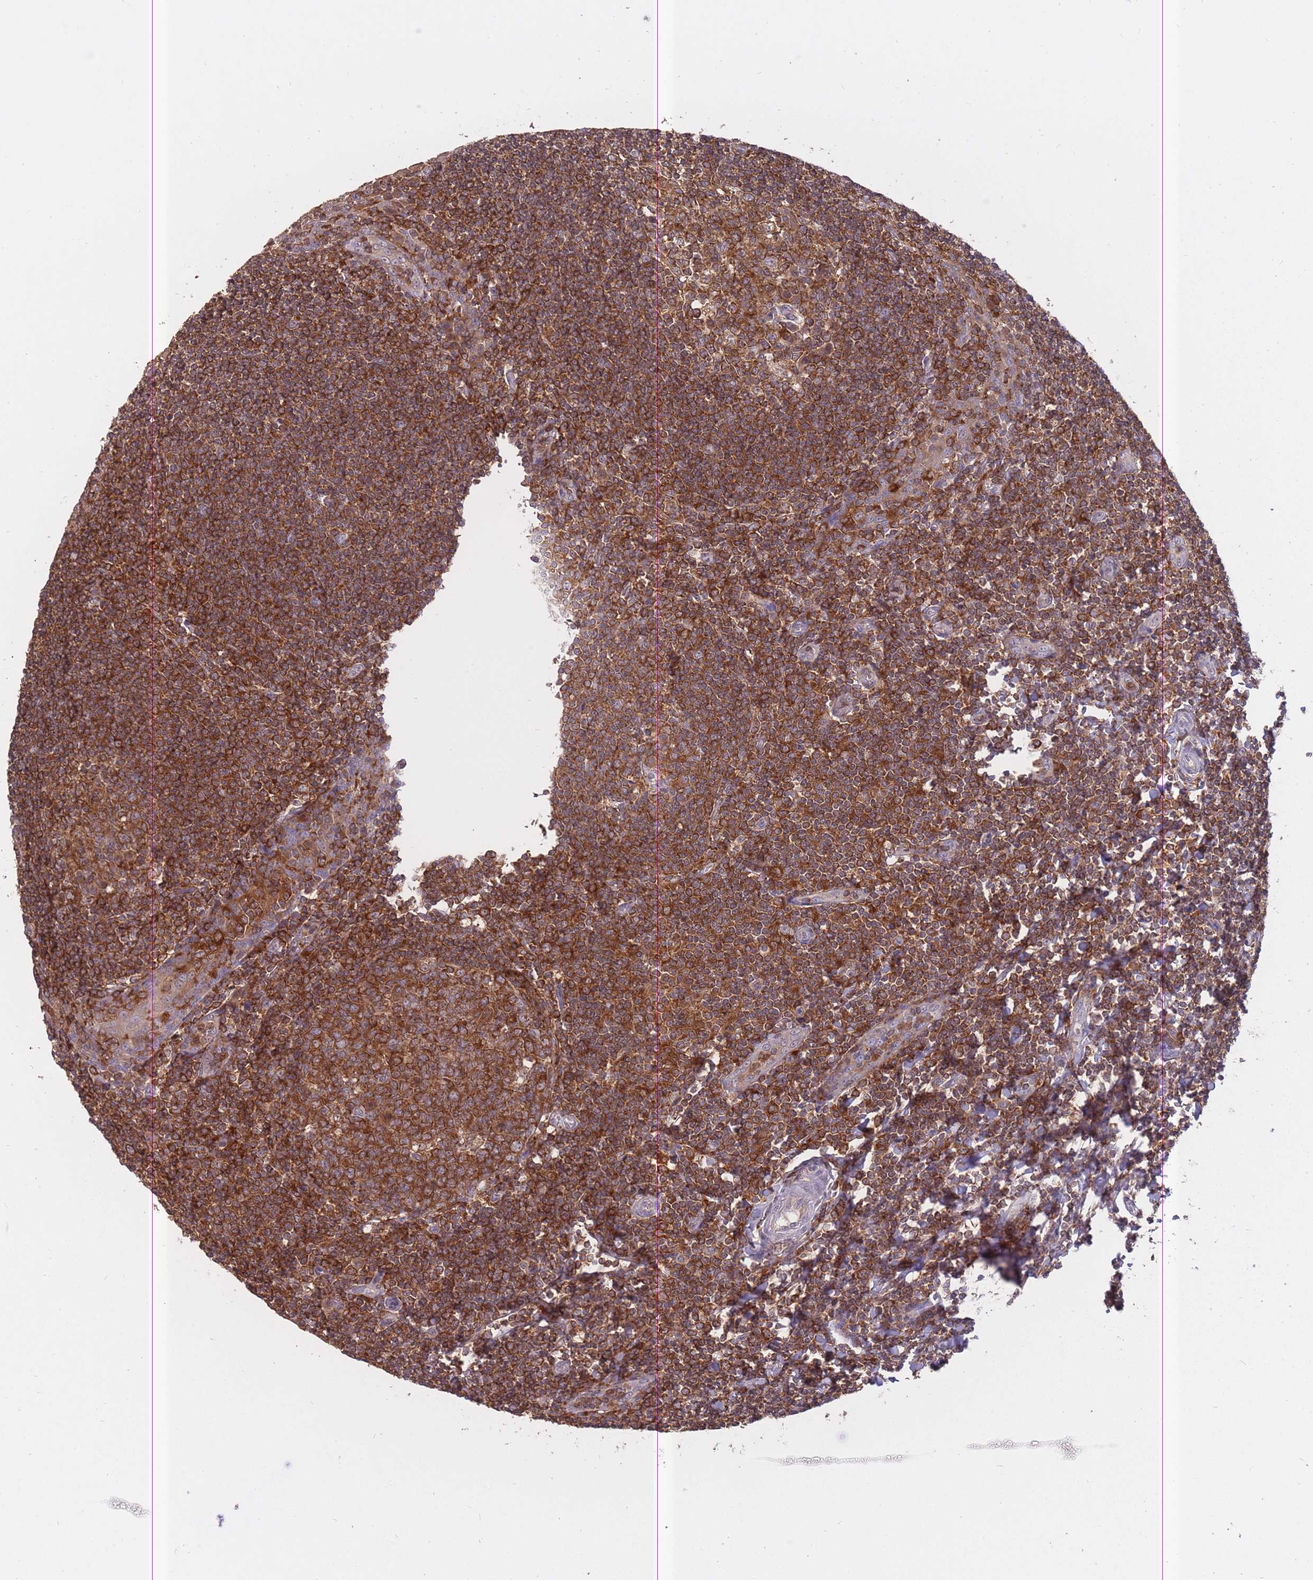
{"staining": {"intensity": "strong", "quantity": ">75%", "location": "cytoplasmic/membranous"}, "tissue": "tonsil", "cell_type": "Germinal center cells", "image_type": "normal", "snomed": [{"axis": "morphology", "description": "Normal tissue, NOS"}, {"axis": "topography", "description": "Tonsil"}], "caption": "This is an image of immunohistochemistry staining of unremarkable tonsil, which shows strong positivity in the cytoplasmic/membranous of germinal center cells.", "gene": "GMIP", "patient": {"sex": "male", "age": 27}}